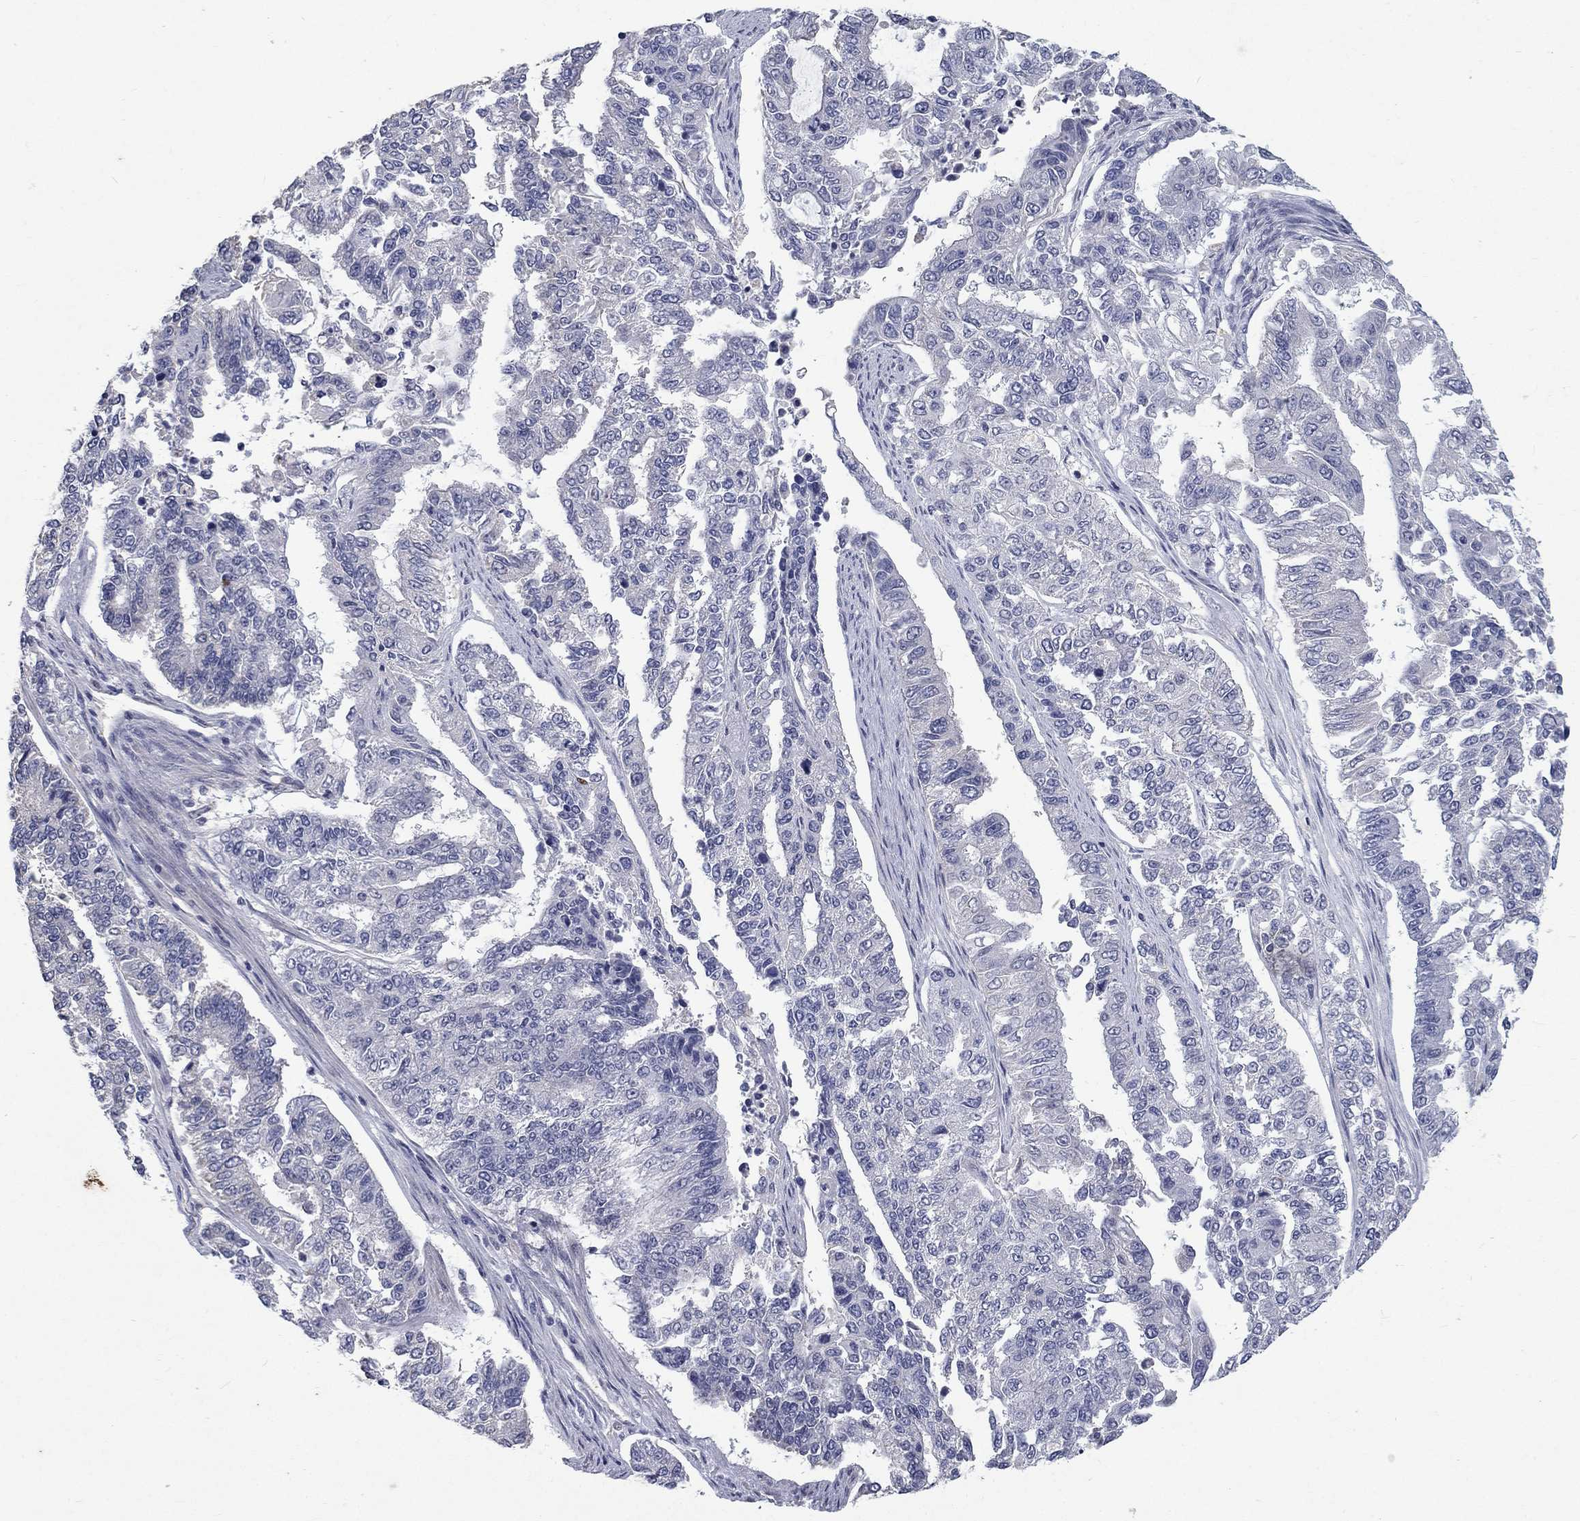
{"staining": {"intensity": "negative", "quantity": "none", "location": "none"}, "tissue": "endometrial cancer", "cell_type": "Tumor cells", "image_type": "cancer", "snomed": [{"axis": "morphology", "description": "Adenocarcinoma, NOS"}, {"axis": "topography", "description": "Uterus"}], "caption": "Immunohistochemical staining of human endometrial cancer exhibits no significant positivity in tumor cells. The staining is performed using DAB (3,3'-diaminobenzidine) brown chromogen with nuclei counter-stained in using hematoxylin.", "gene": "MTSS2", "patient": {"sex": "female", "age": 59}}